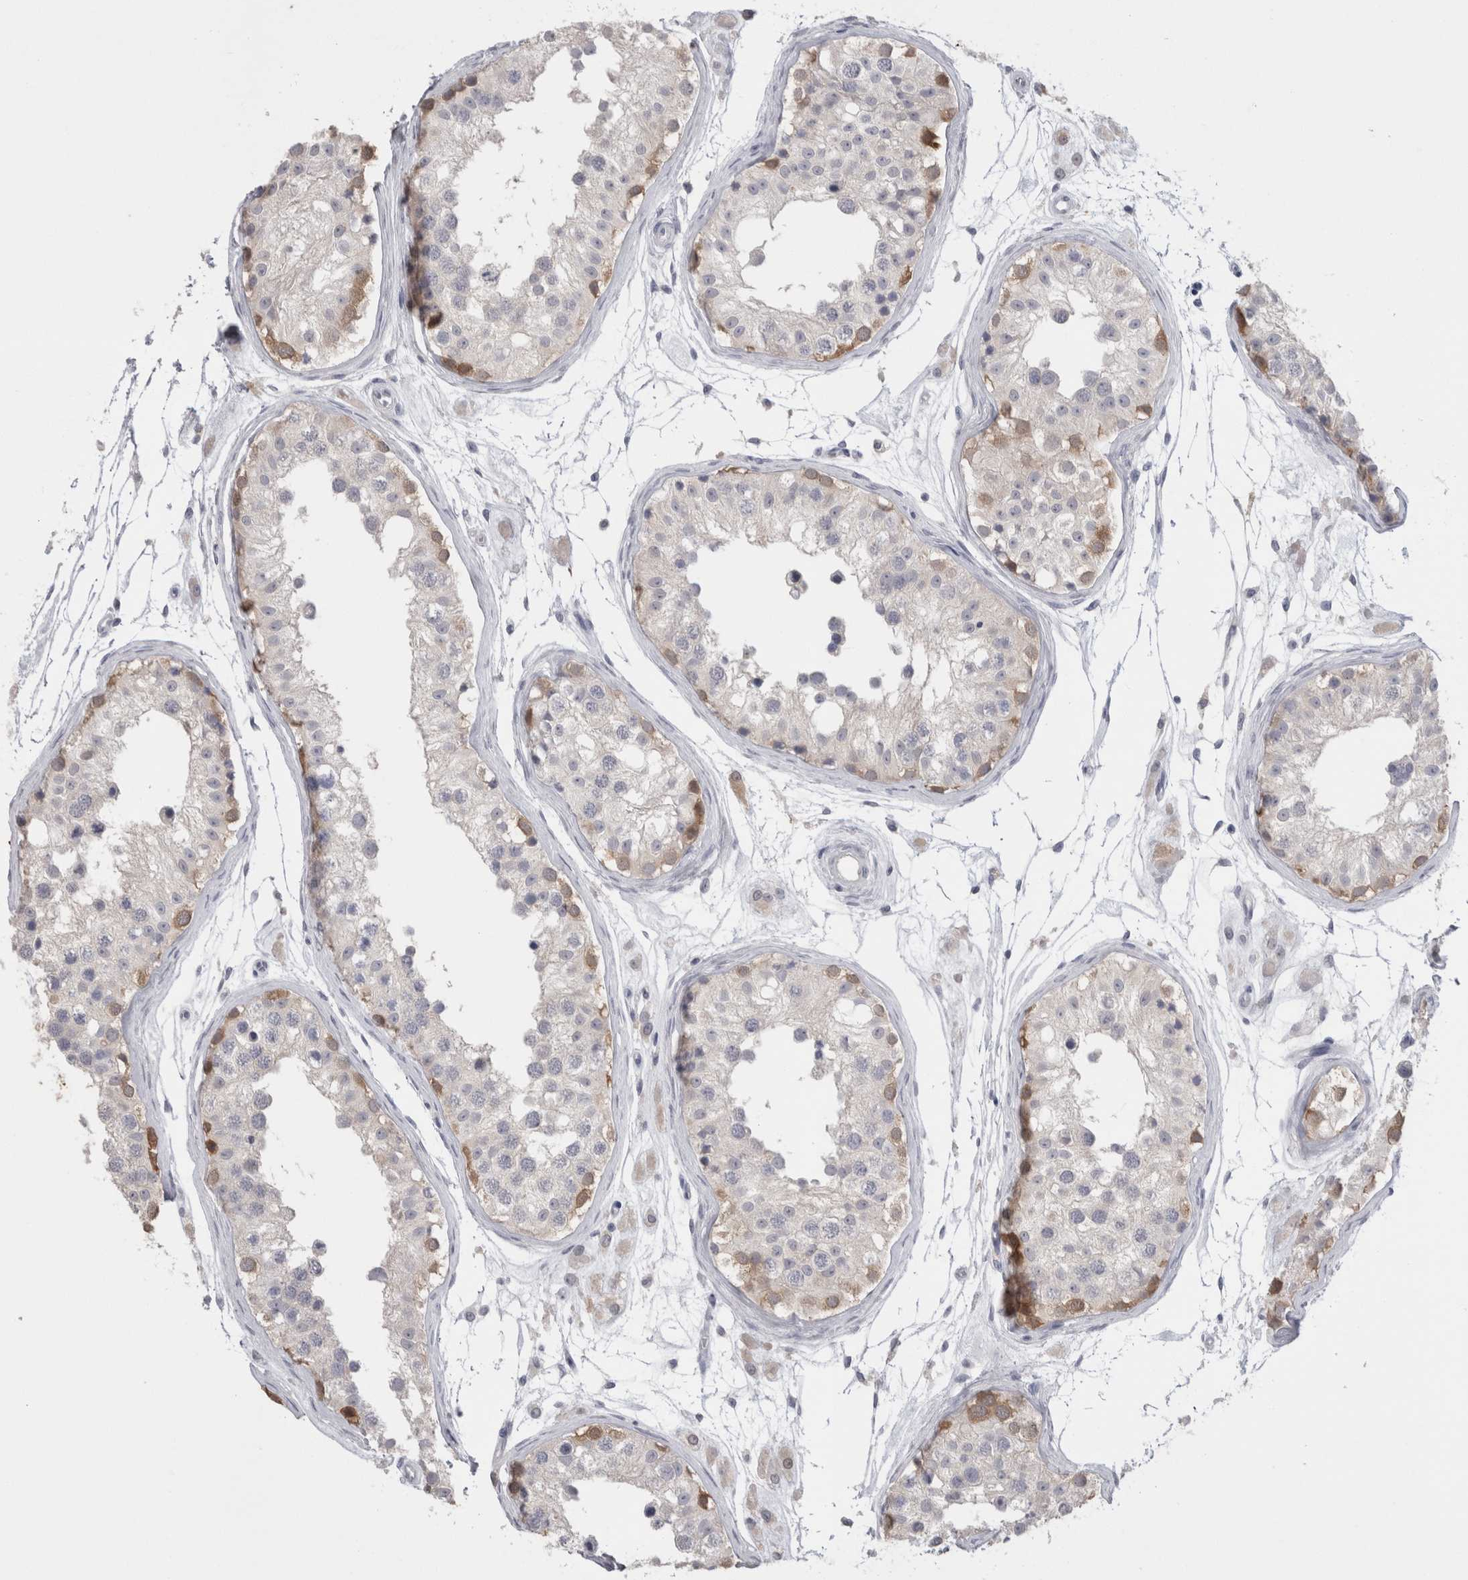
{"staining": {"intensity": "strong", "quantity": "<25%", "location": "cytoplasmic/membranous"}, "tissue": "testis", "cell_type": "Cells in seminiferous ducts", "image_type": "normal", "snomed": [{"axis": "morphology", "description": "Normal tissue, NOS"}, {"axis": "morphology", "description": "Adenocarcinoma, metastatic, NOS"}, {"axis": "topography", "description": "Testis"}], "caption": "Protein analysis of unremarkable testis displays strong cytoplasmic/membranous expression in about <25% of cells in seminiferous ducts. The protein of interest is shown in brown color, while the nuclei are stained blue.", "gene": "SUCNR1", "patient": {"sex": "male", "age": 26}}